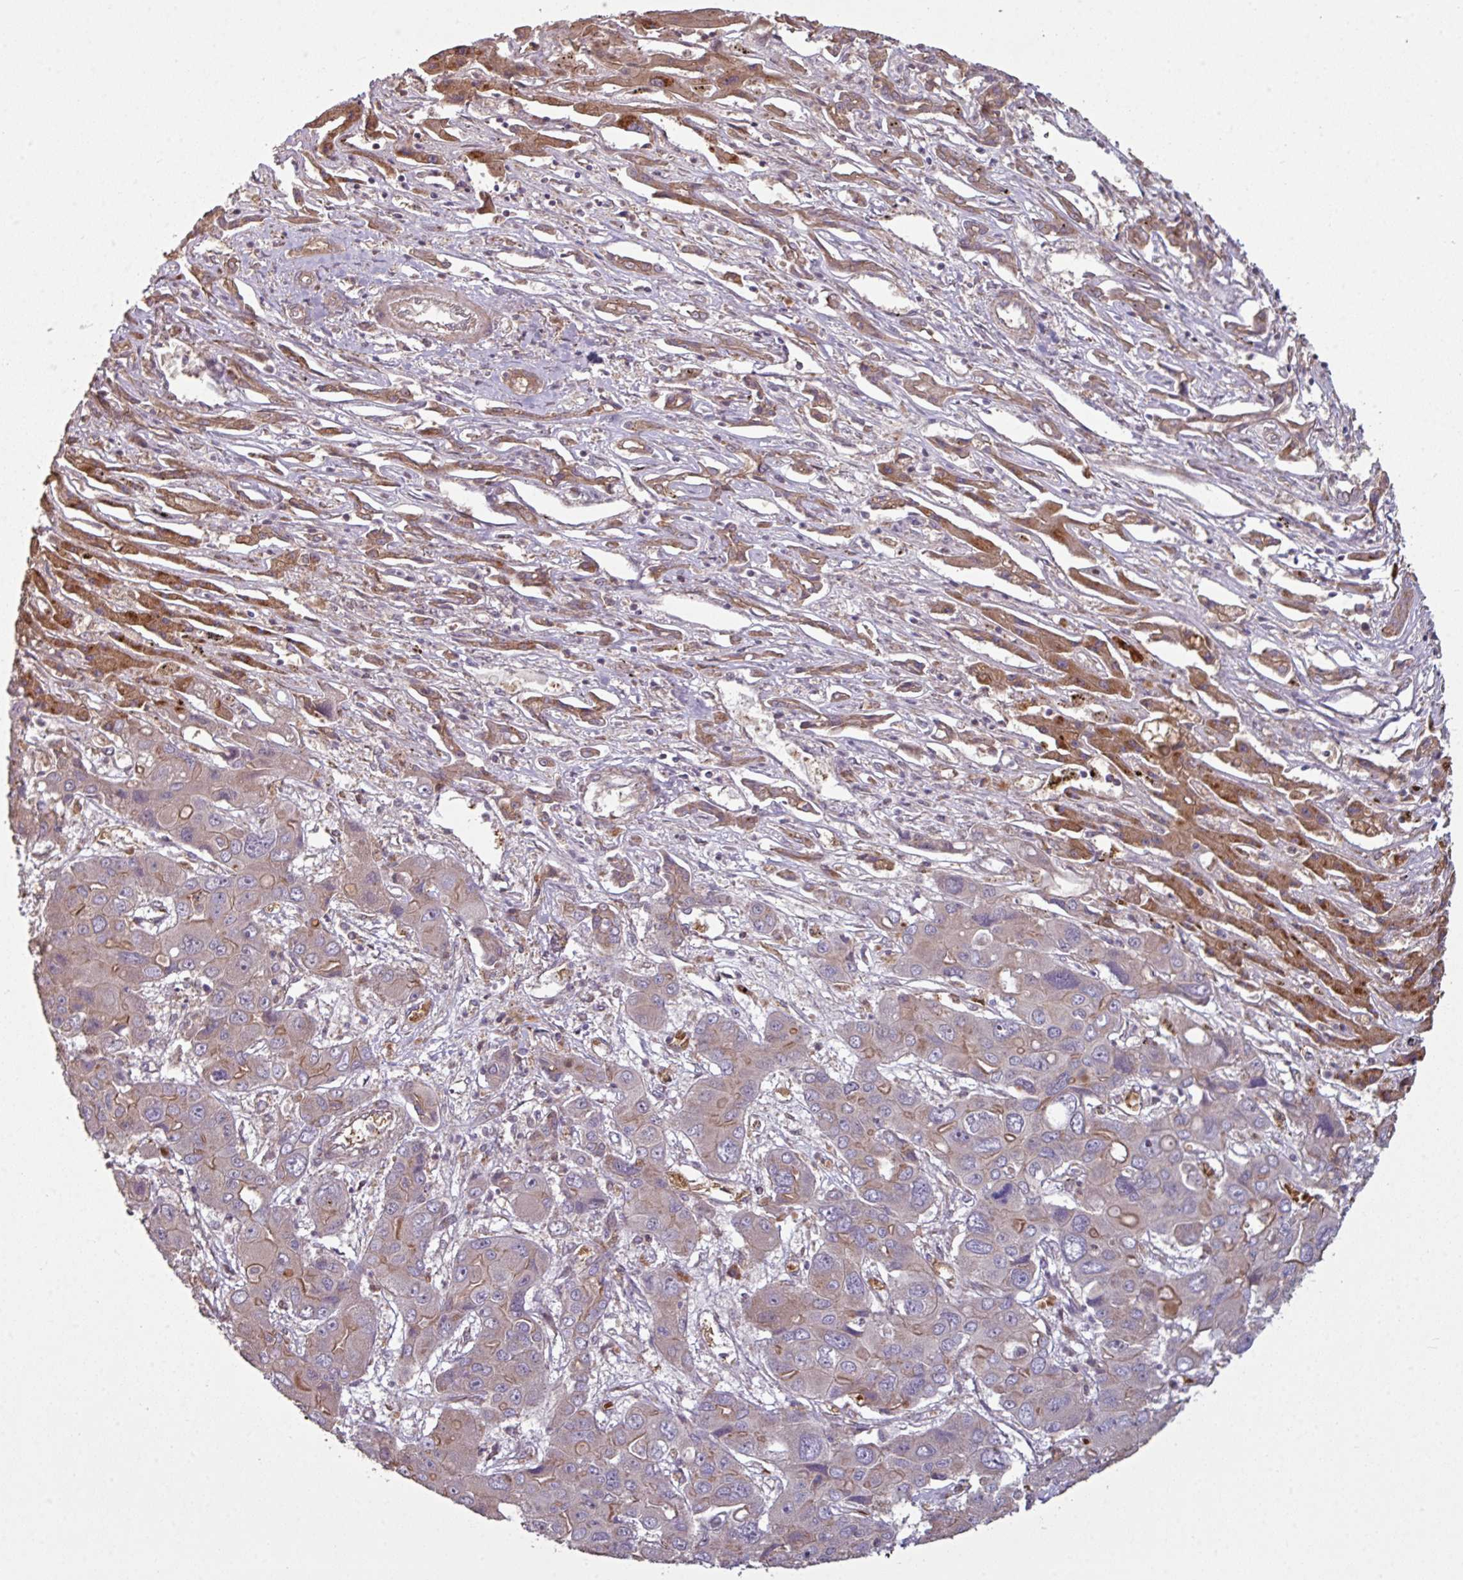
{"staining": {"intensity": "moderate", "quantity": "25%-75%", "location": "cytoplasmic/membranous"}, "tissue": "liver cancer", "cell_type": "Tumor cells", "image_type": "cancer", "snomed": [{"axis": "morphology", "description": "Cholangiocarcinoma"}, {"axis": "topography", "description": "Liver"}], "caption": "Immunohistochemical staining of liver cancer exhibits medium levels of moderate cytoplasmic/membranous protein staining in approximately 25%-75% of tumor cells.", "gene": "NHSL2", "patient": {"sex": "male", "age": 67}}